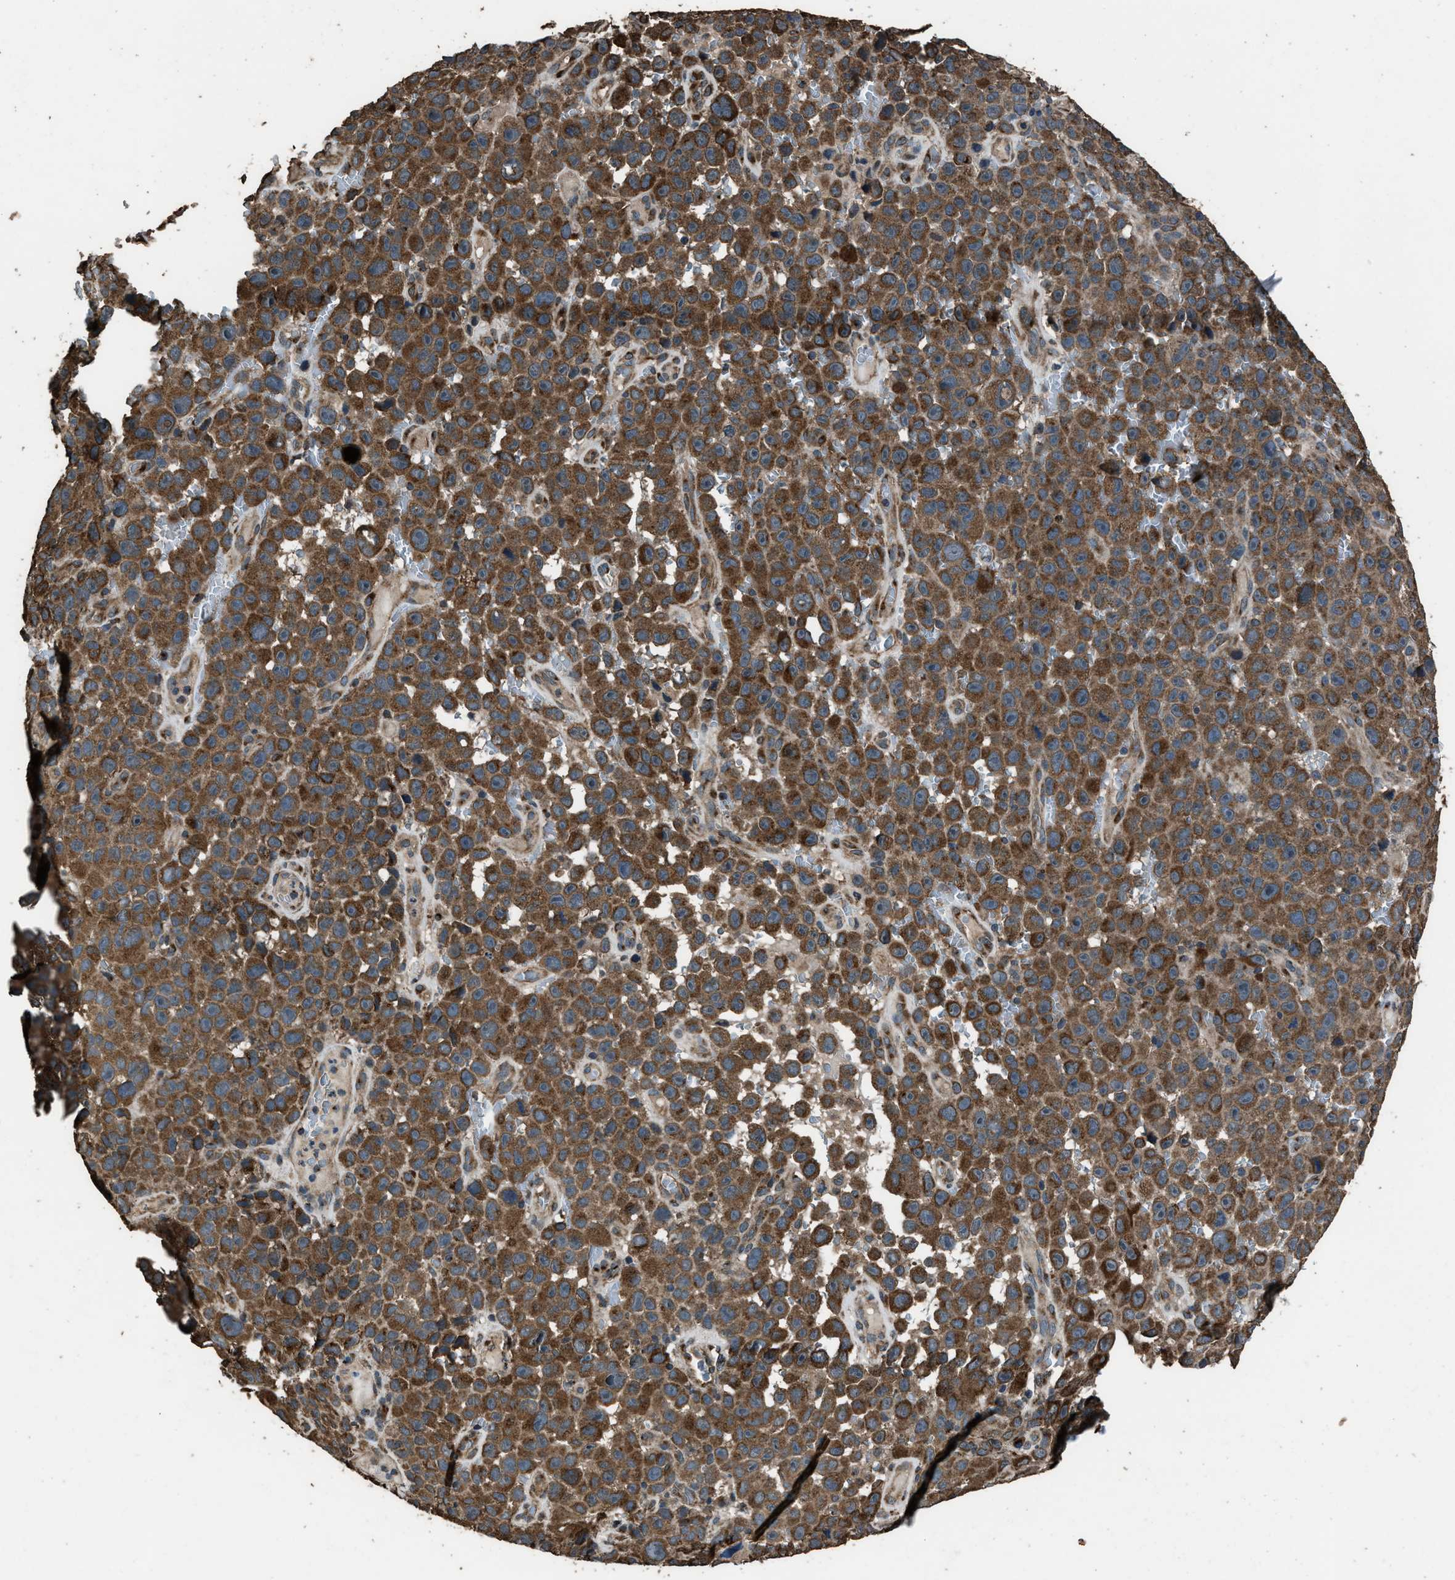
{"staining": {"intensity": "strong", "quantity": ">75%", "location": "cytoplasmic/membranous"}, "tissue": "melanoma", "cell_type": "Tumor cells", "image_type": "cancer", "snomed": [{"axis": "morphology", "description": "Malignant melanoma, NOS"}, {"axis": "topography", "description": "Skin"}], "caption": "Melanoma stained with a brown dye shows strong cytoplasmic/membranous positive staining in approximately >75% of tumor cells.", "gene": "SLC38A10", "patient": {"sex": "female", "age": 82}}